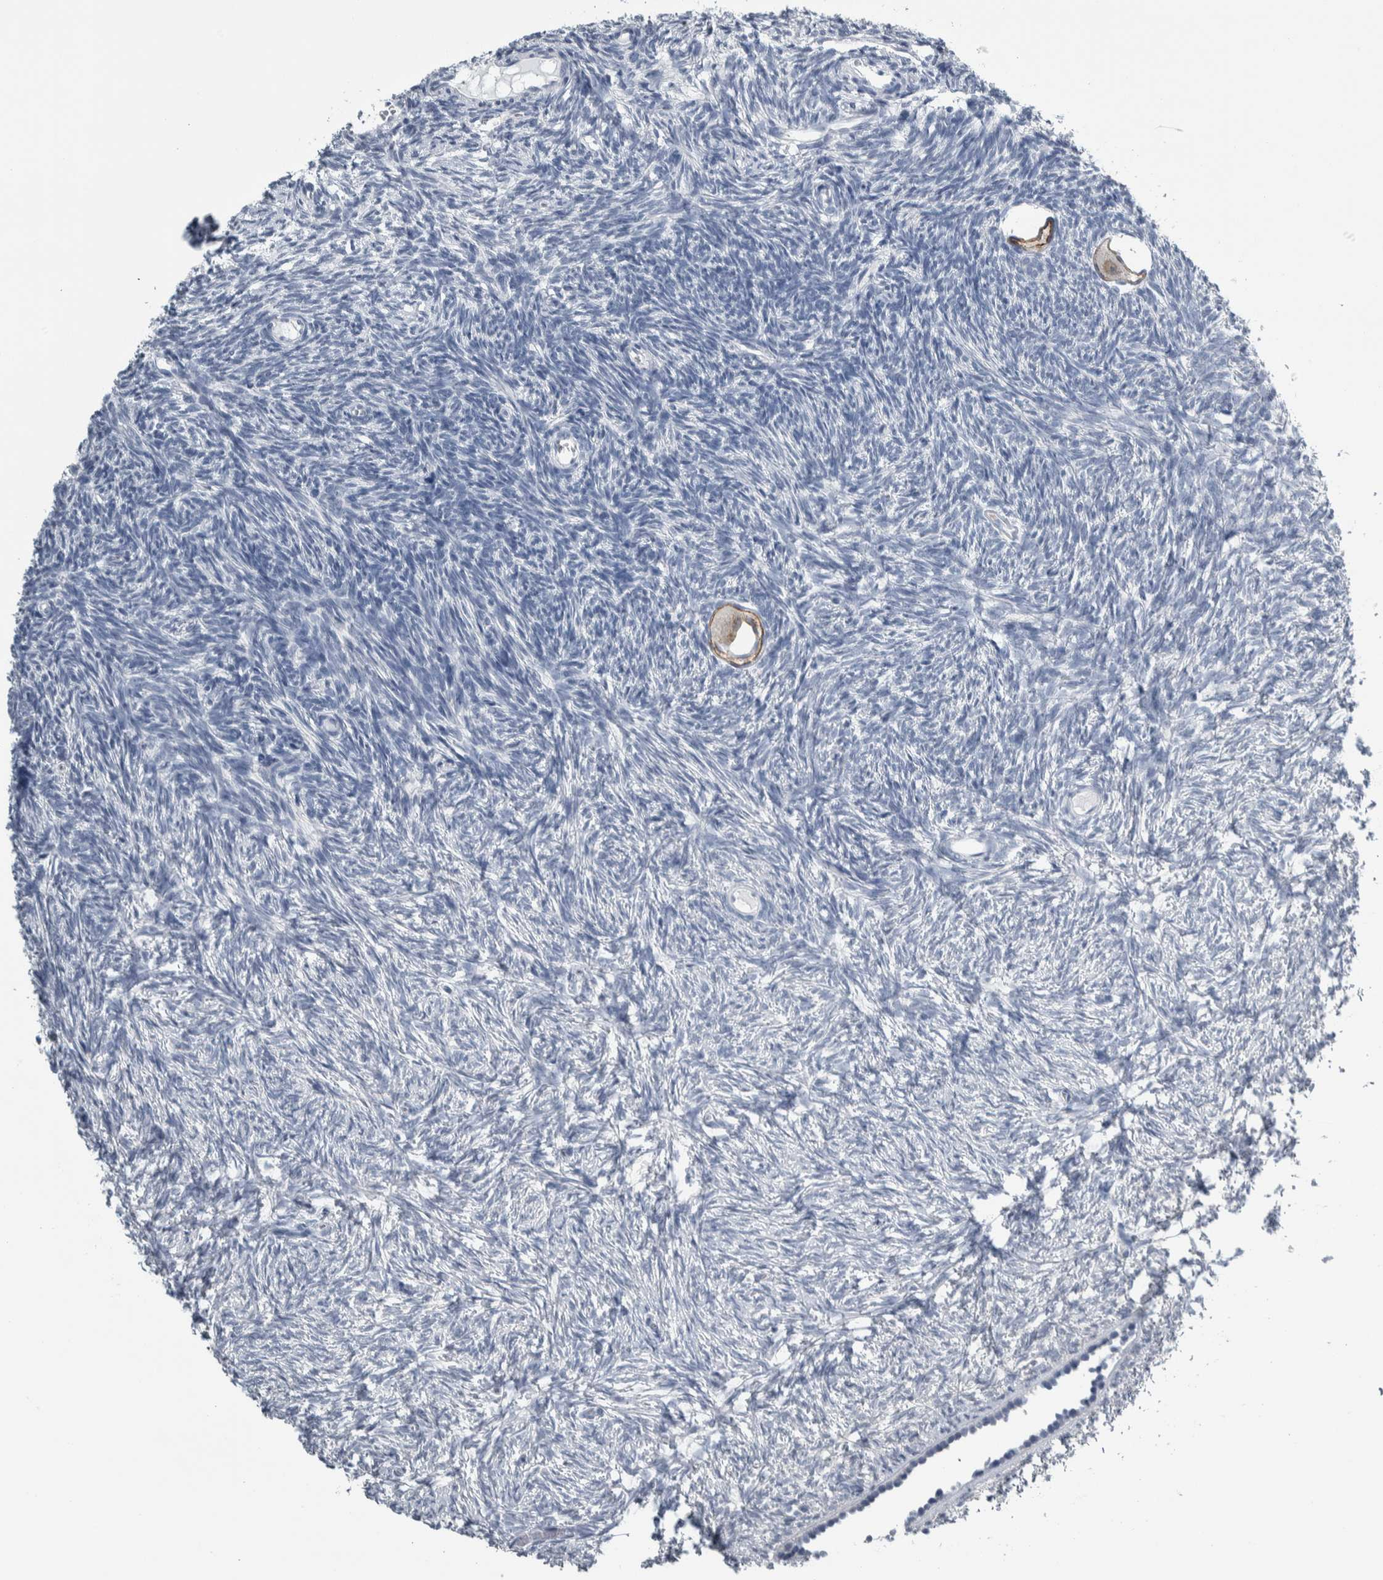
{"staining": {"intensity": "moderate", "quantity": ">75%", "location": "cytoplasmic/membranous"}, "tissue": "ovary", "cell_type": "Follicle cells", "image_type": "normal", "snomed": [{"axis": "morphology", "description": "Normal tissue, NOS"}, {"axis": "topography", "description": "Ovary"}], "caption": "Protein expression by IHC exhibits moderate cytoplasmic/membranous expression in about >75% of follicle cells in normal ovary.", "gene": "CDH17", "patient": {"sex": "female", "age": 34}}